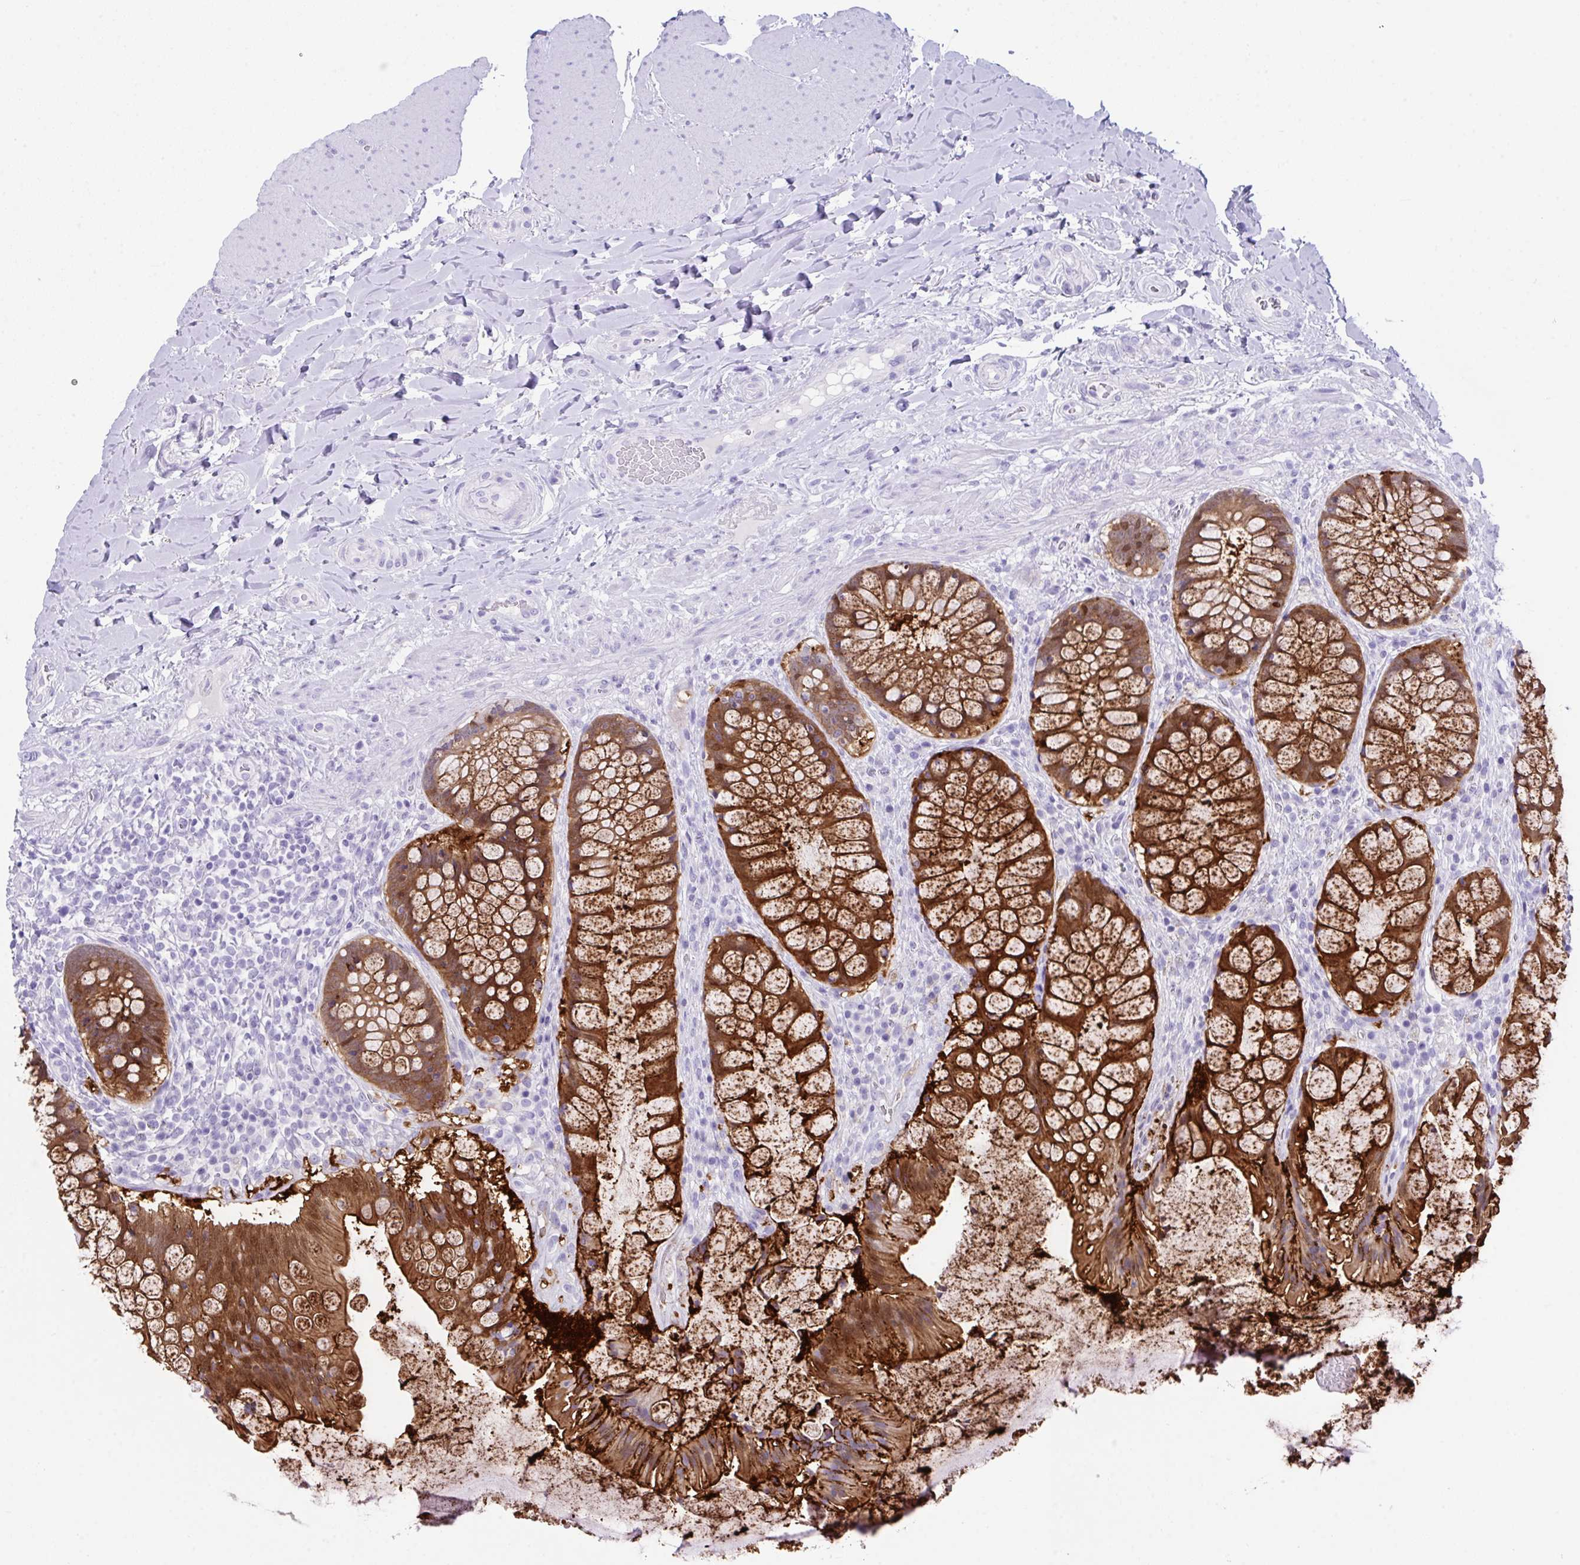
{"staining": {"intensity": "strong", "quantity": ">75%", "location": "cytoplasmic/membranous"}, "tissue": "rectum", "cell_type": "Glandular cells", "image_type": "normal", "snomed": [{"axis": "morphology", "description": "Normal tissue, NOS"}, {"axis": "topography", "description": "Rectum"}], "caption": "Protein staining by immunohistochemistry (IHC) exhibits strong cytoplasmic/membranous staining in about >75% of glandular cells in normal rectum.", "gene": "LGALS4", "patient": {"sex": "female", "age": 58}}